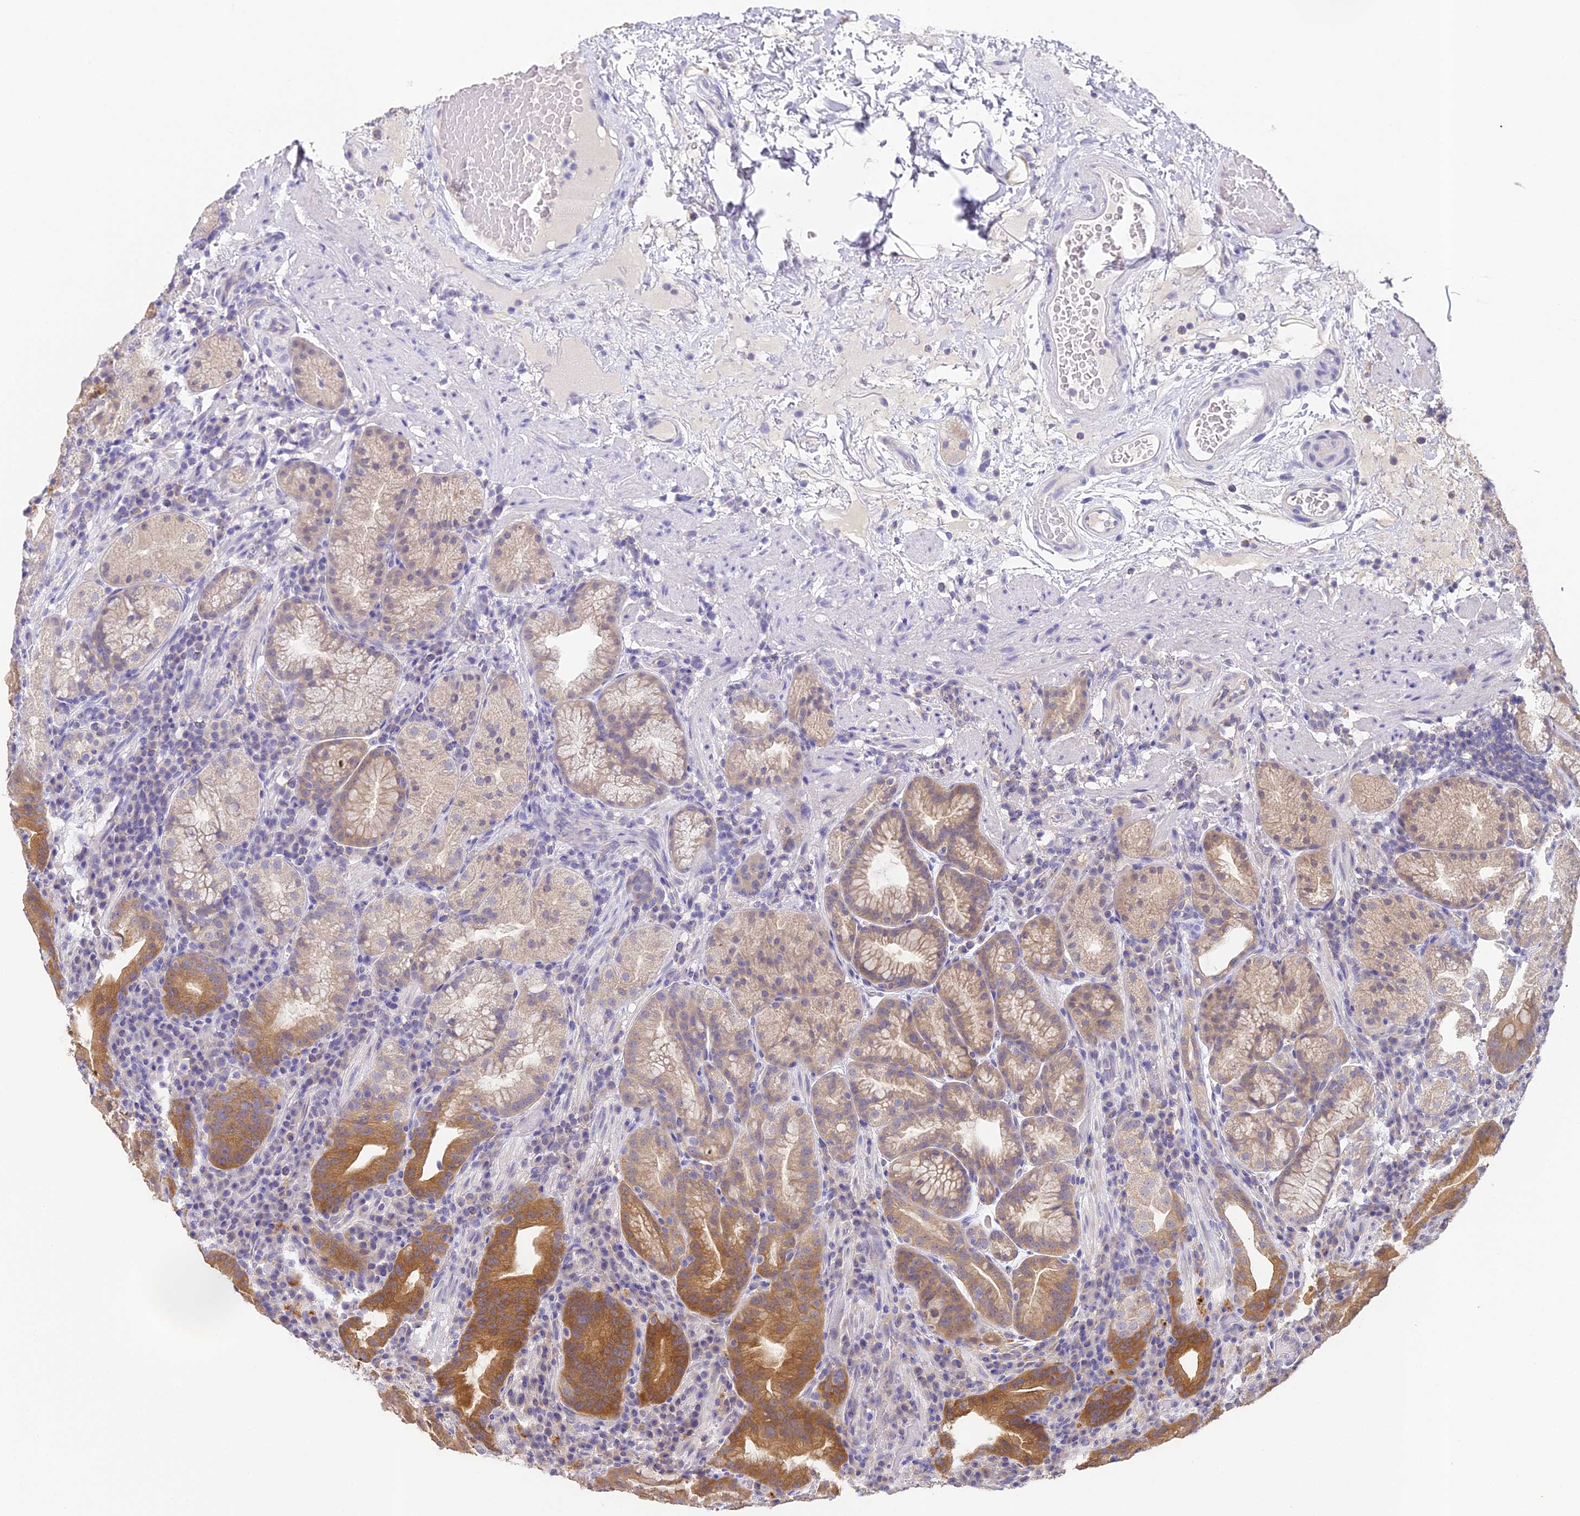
{"staining": {"intensity": "strong", "quantity": "25%-75%", "location": "cytoplasmic/membranous"}, "tissue": "stomach", "cell_type": "Glandular cells", "image_type": "normal", "snomed": [{"axis": "morphology", "description": "Normal tissue, NOS"}, {"axis": "morphology", "description": "Inflammation, NOS"}, {"axis": "topography", "description": "Stomach"}], "caption": "Protein expression analysis of benign human stomach reveals strong cytoplasmic/membranous expression in about 25%-75% of glandular cells. The protein is stained brown, and the nuclei are stained in blue (DAB IHC with brightfield microscopy, high magnification).", "gene": "YAE1", "patient": {"sex": "male", "age": 79}}